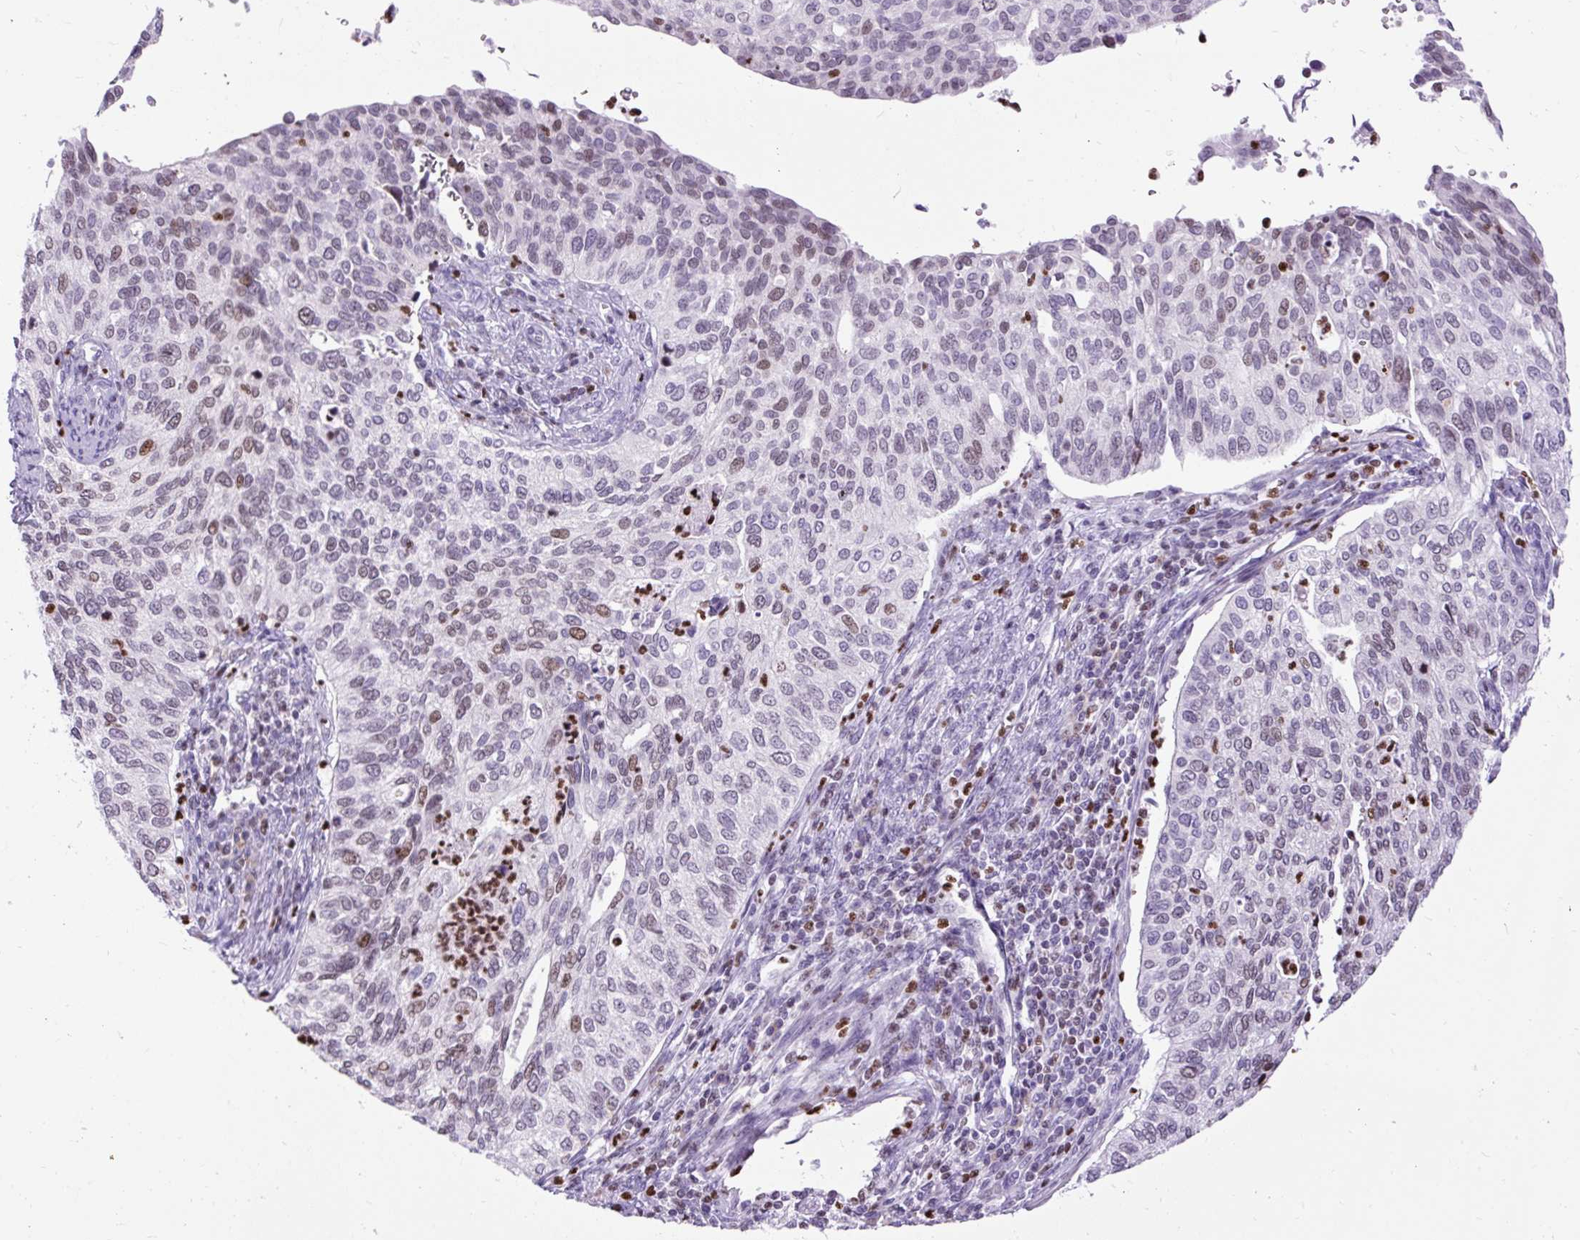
{"staining": {"intensity": "weak", "quantity": "25%-75%", "location": "nuclear"}, "tissue": "cervical cancer", "cell_type": "Tumor cells", "image_type": "cancer", "snomed": [{"axis": "morphology", "description": "Squamous cell carcinoma, NOS"}, {"axis": "topography", "description": "Cervix"}], "caption": "Protein expression by immunohistochemistry (IHC) shows weak nuclear staining in about 25%-75% of tumor cells in cervical cancer.", "gene": "SPC24", "patient": {"sex": "female", "age": 38}}